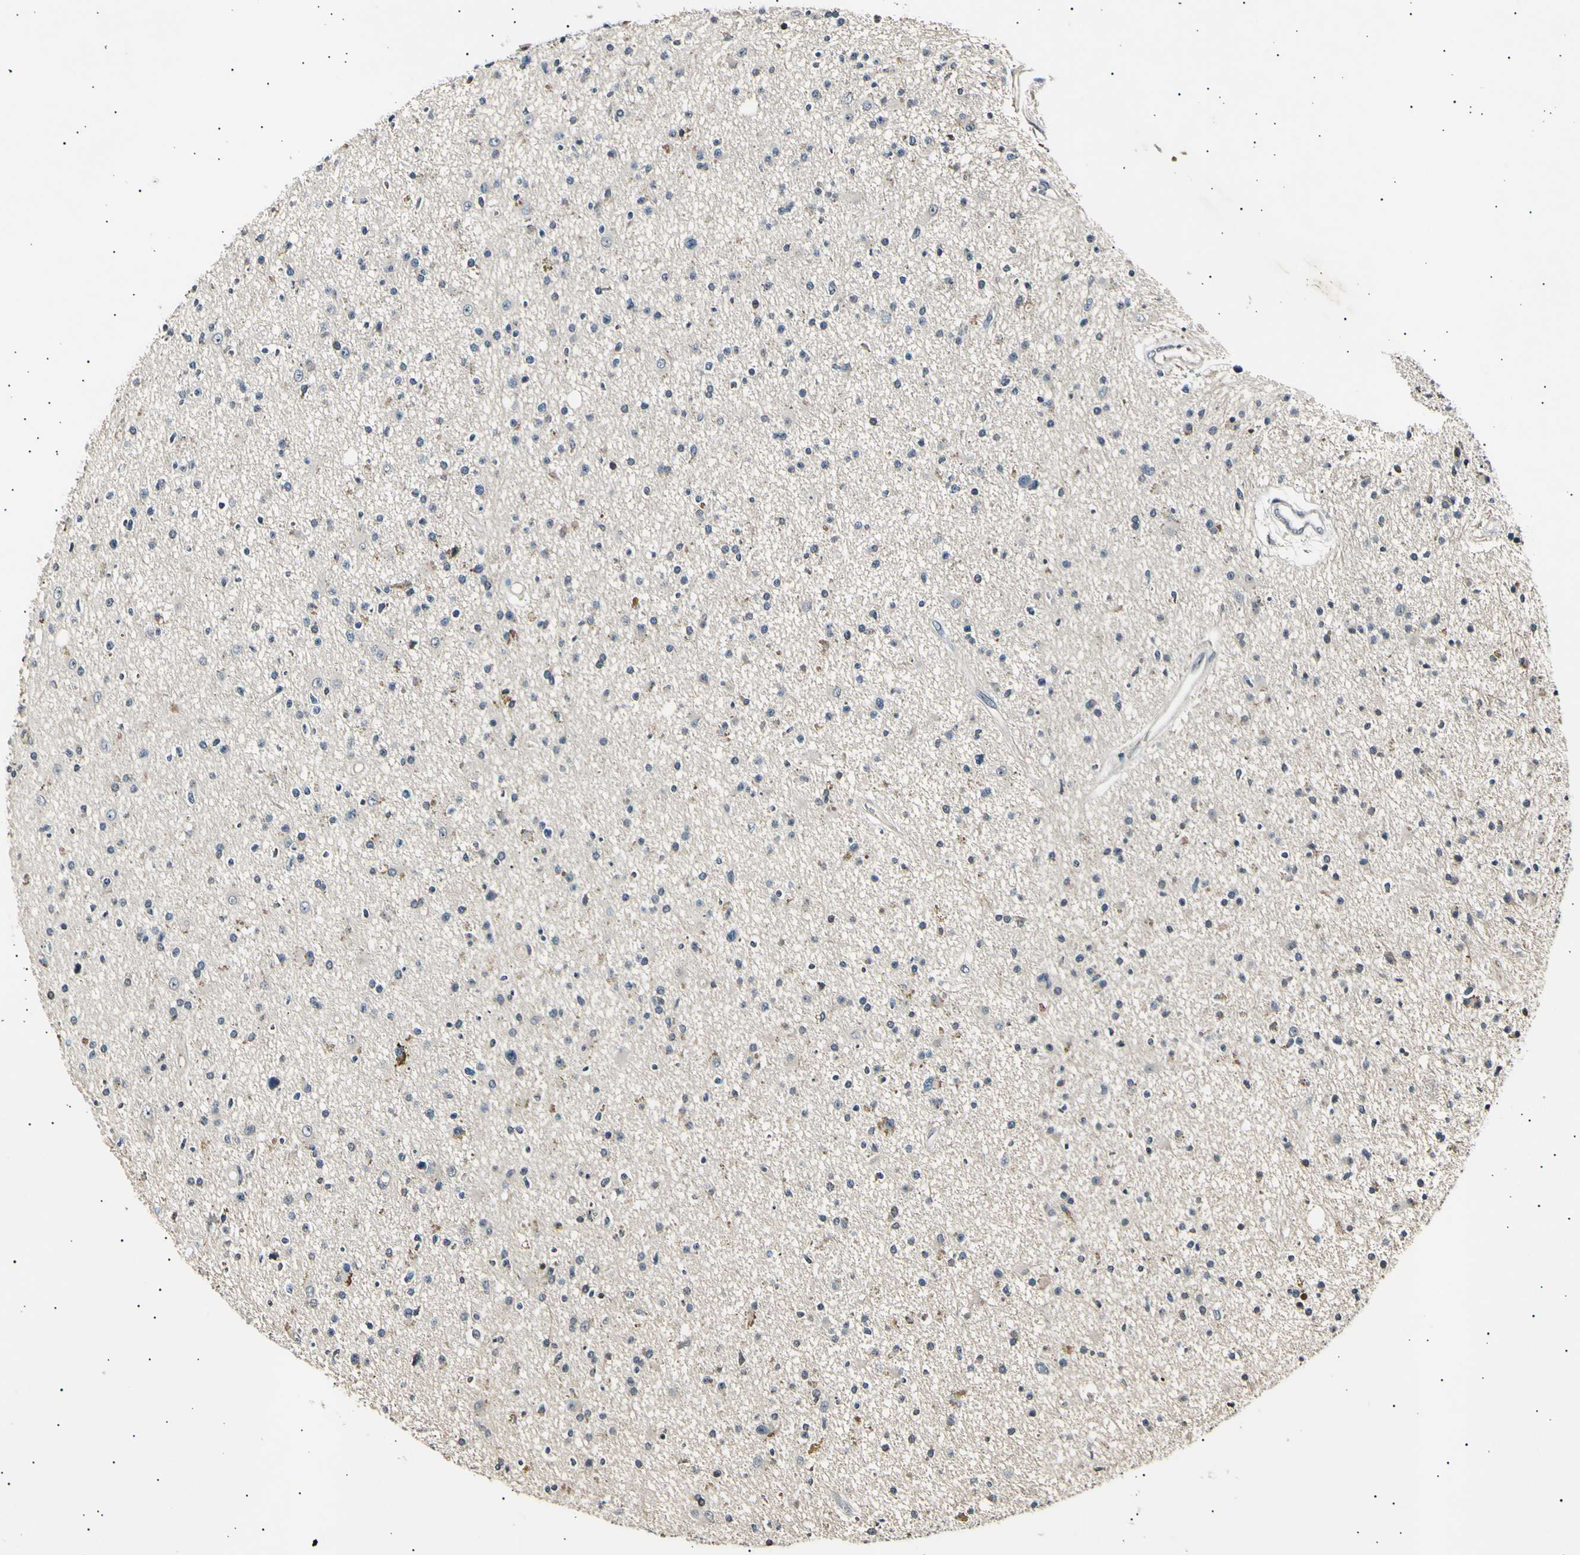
{"staining": {"intensity": "negative", "quantity": "none", "location": "none"}, "tissue": "glioma", "cell_type": "Tumor cells", "image_type": "cancer", "snomed": [{"axis": "morphology", "description": "Glioma, malignant, High grade"}, {"axis": "topography", "description": "Brain"}], "caption": "Immunohistochemical staining of glioma exhibits no significant positivity in tumor cells.", "gene": "ITGA6", "patient": {"sex": "male", "age": 33}}